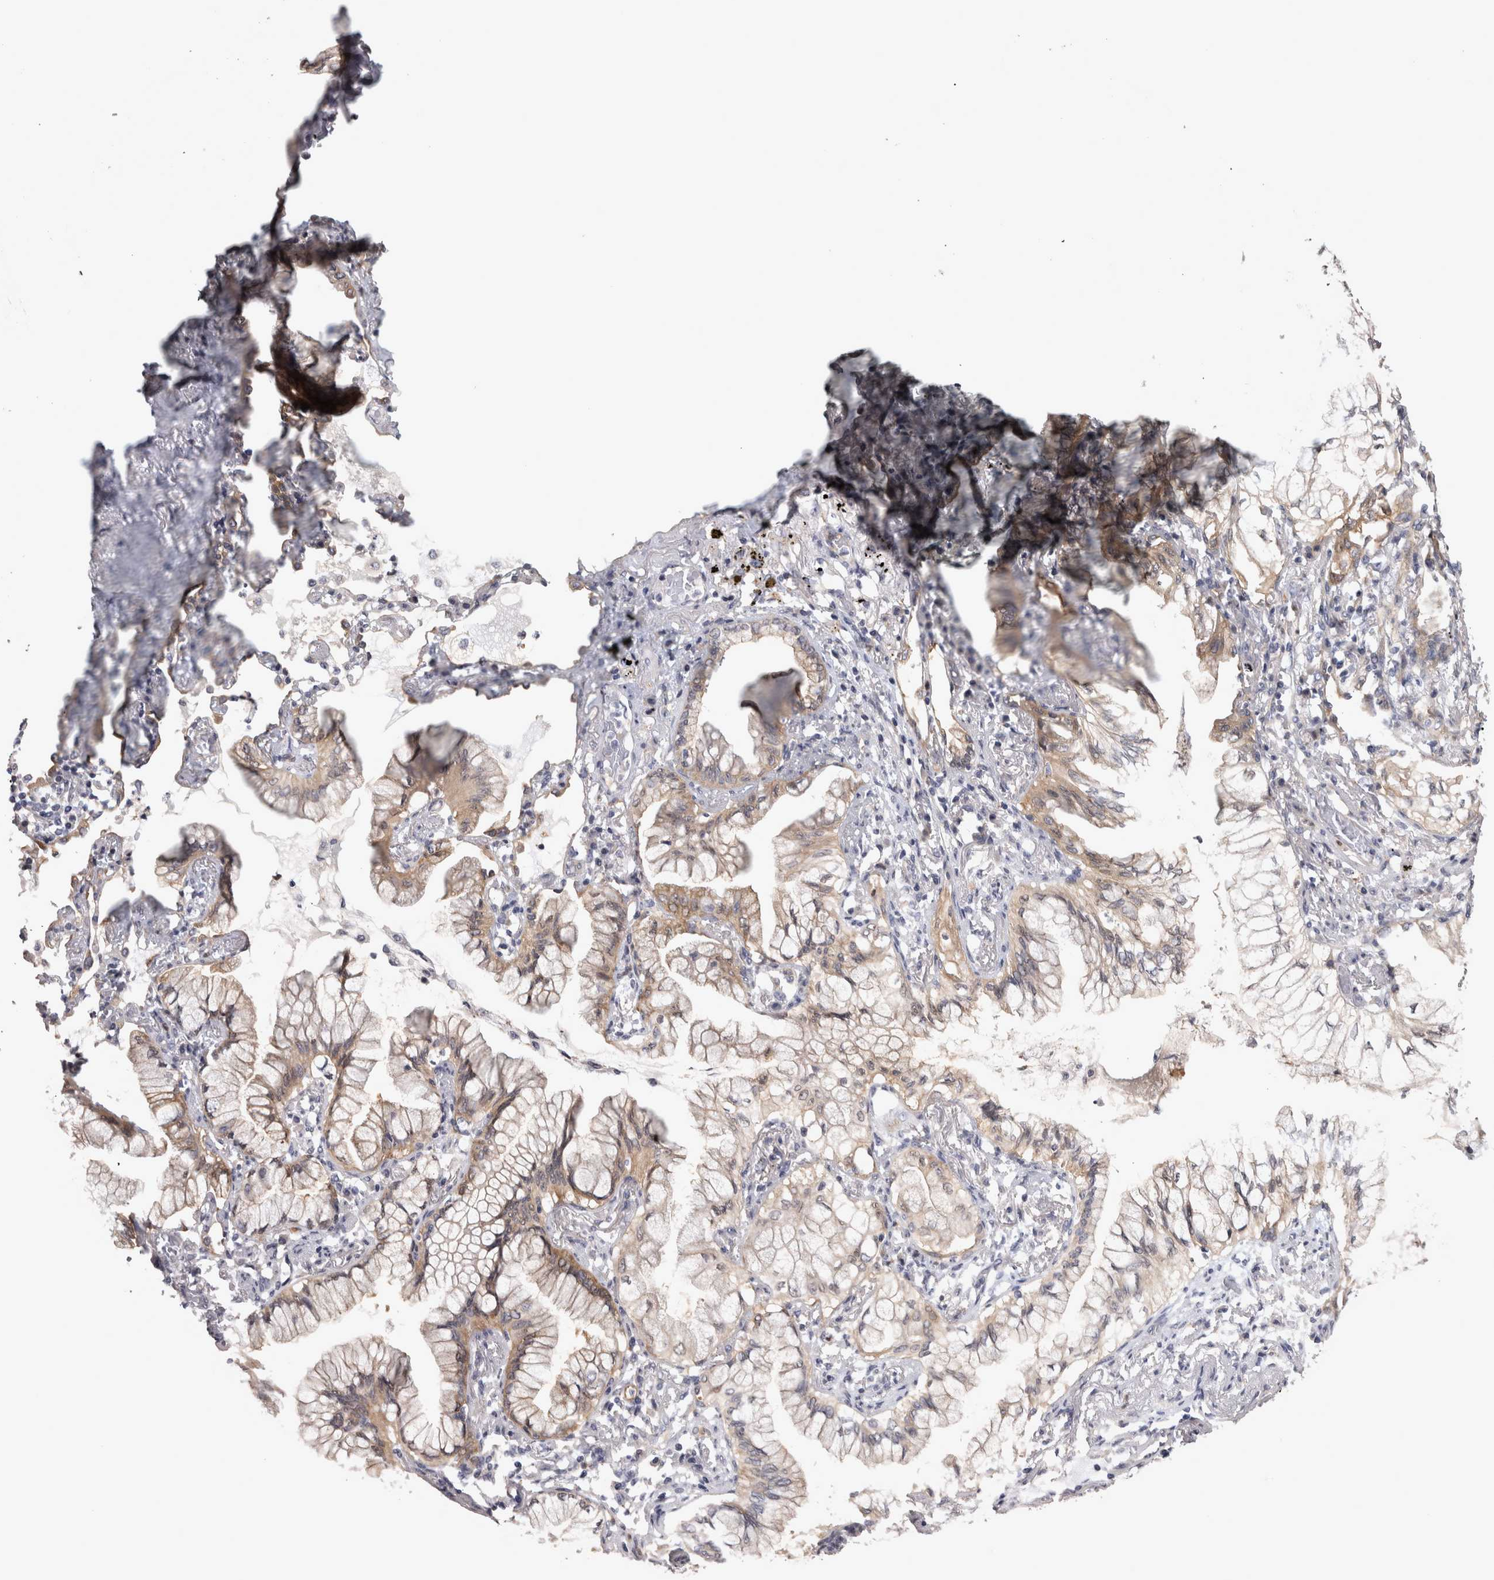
{"staining": {"intensity": "weak", "quantity": ">75%", "location": "cytoplasmic/membranous"}, "tissue": "lung cancer", "cell_type": "Tumor cells", "image_type": "cancer", "snomed": [{"axis": "morphology", "description": "Adenocarcinoma, NOS"}, {"axis": "topography", "description": "Lung"}], "caption": "IHC micrograph of adenocarcinoma (lung) stained for a protein (brown), which reveals low levels of weak cytoplasmic/membranous positivity in approximately >75% of tumor cells.", "gene": "PRKCI", "patient": {"sex": "female", "age": 70}}